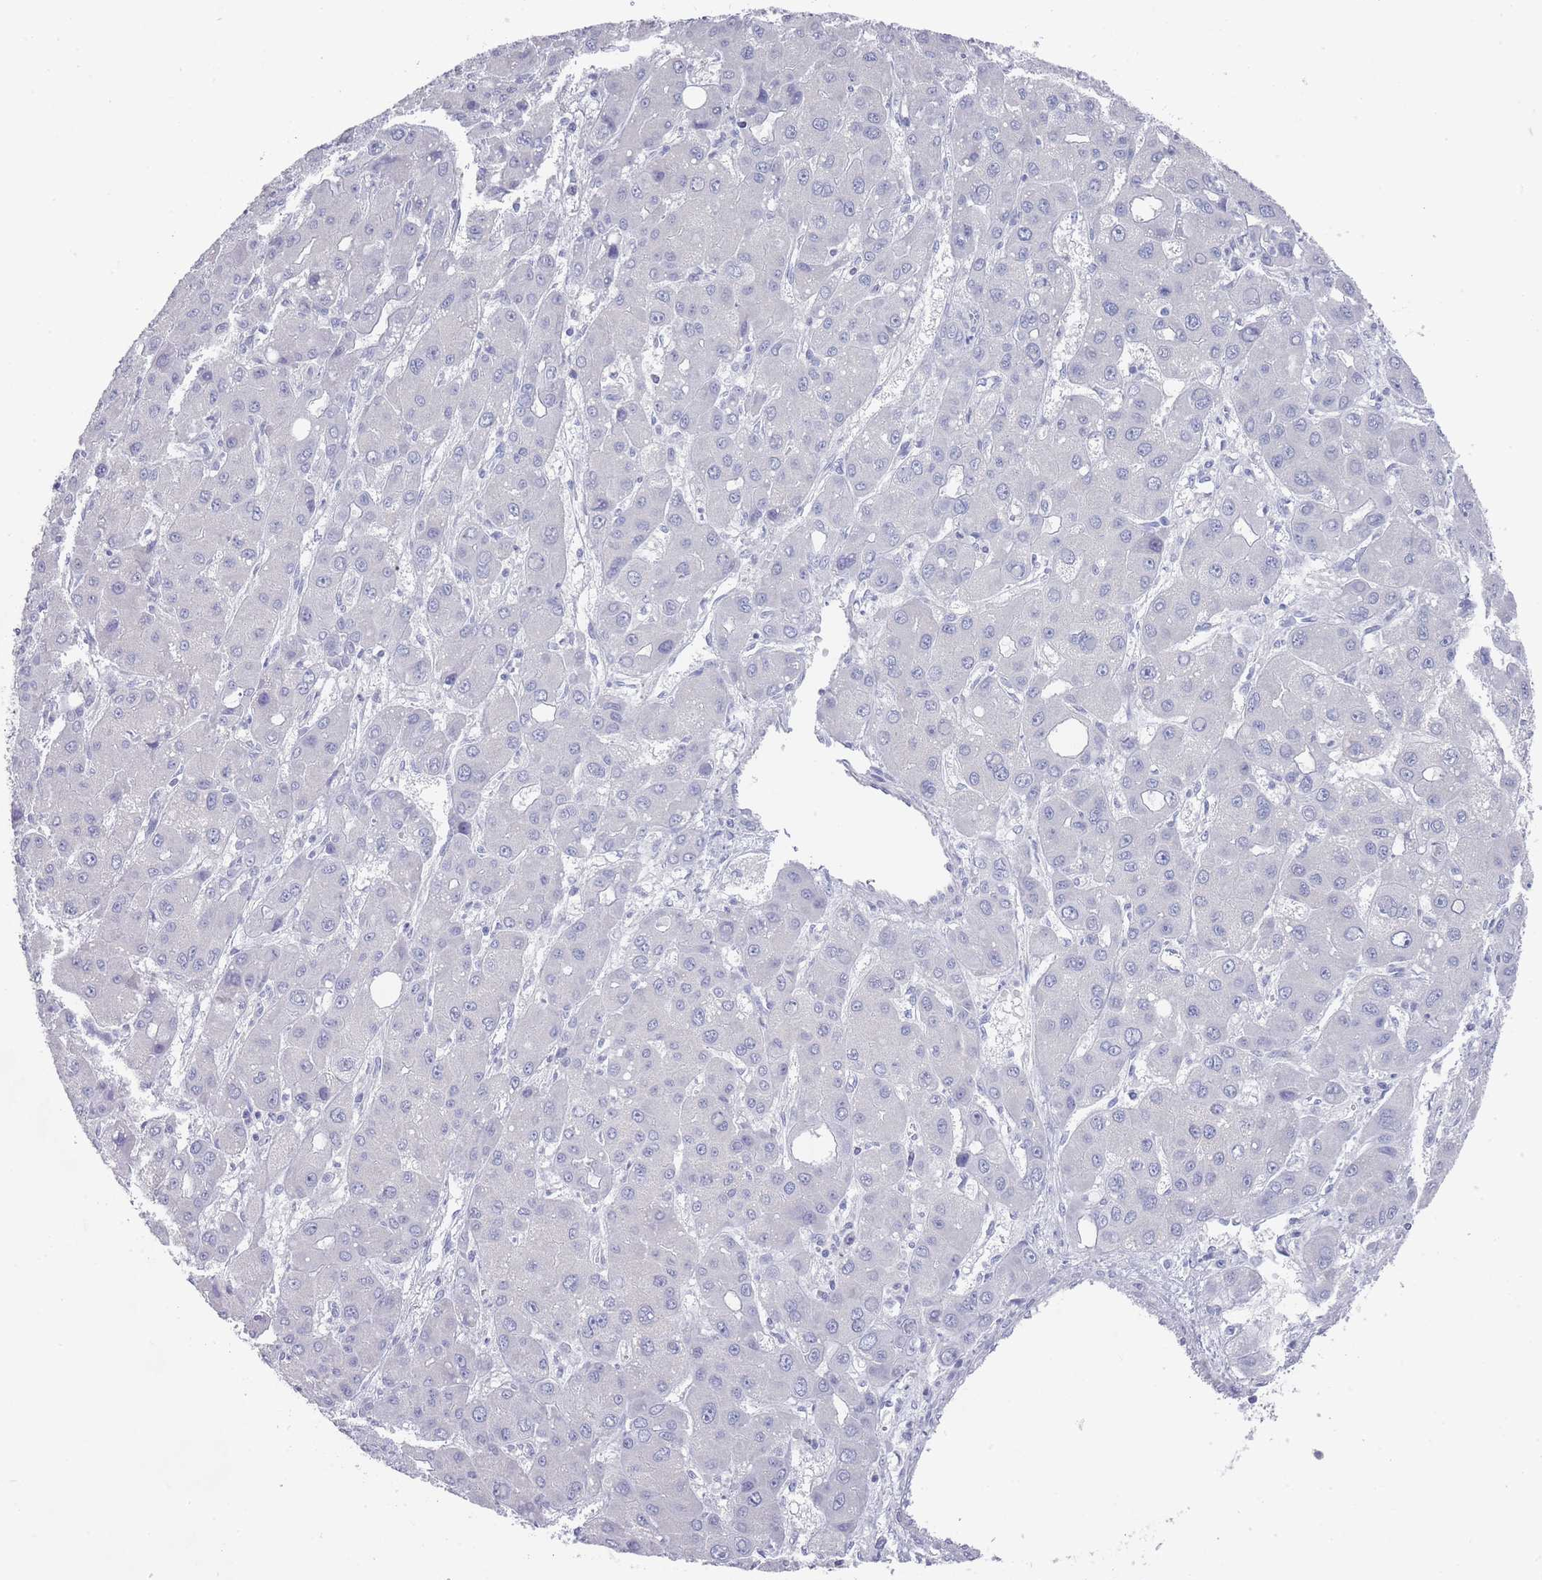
{"staining": {"intensity": "negative", "quantity": "none", "location": "none"}, "tissue": "liver cancer", "cell_type": "Tumor cells", "image_type": "cancer", "snomed": [{"axis": "morphology", "description": "Carcinoma, Hepatocellular, NOS"}, {"axis": "topography", "description": "Liver"}], "caption": "Liver cancer was stained to show a protein in brown. There is no significant expression in tumor cells.", "gene": "RAB2B", "patient": {"sex": "male", "age": 55}}